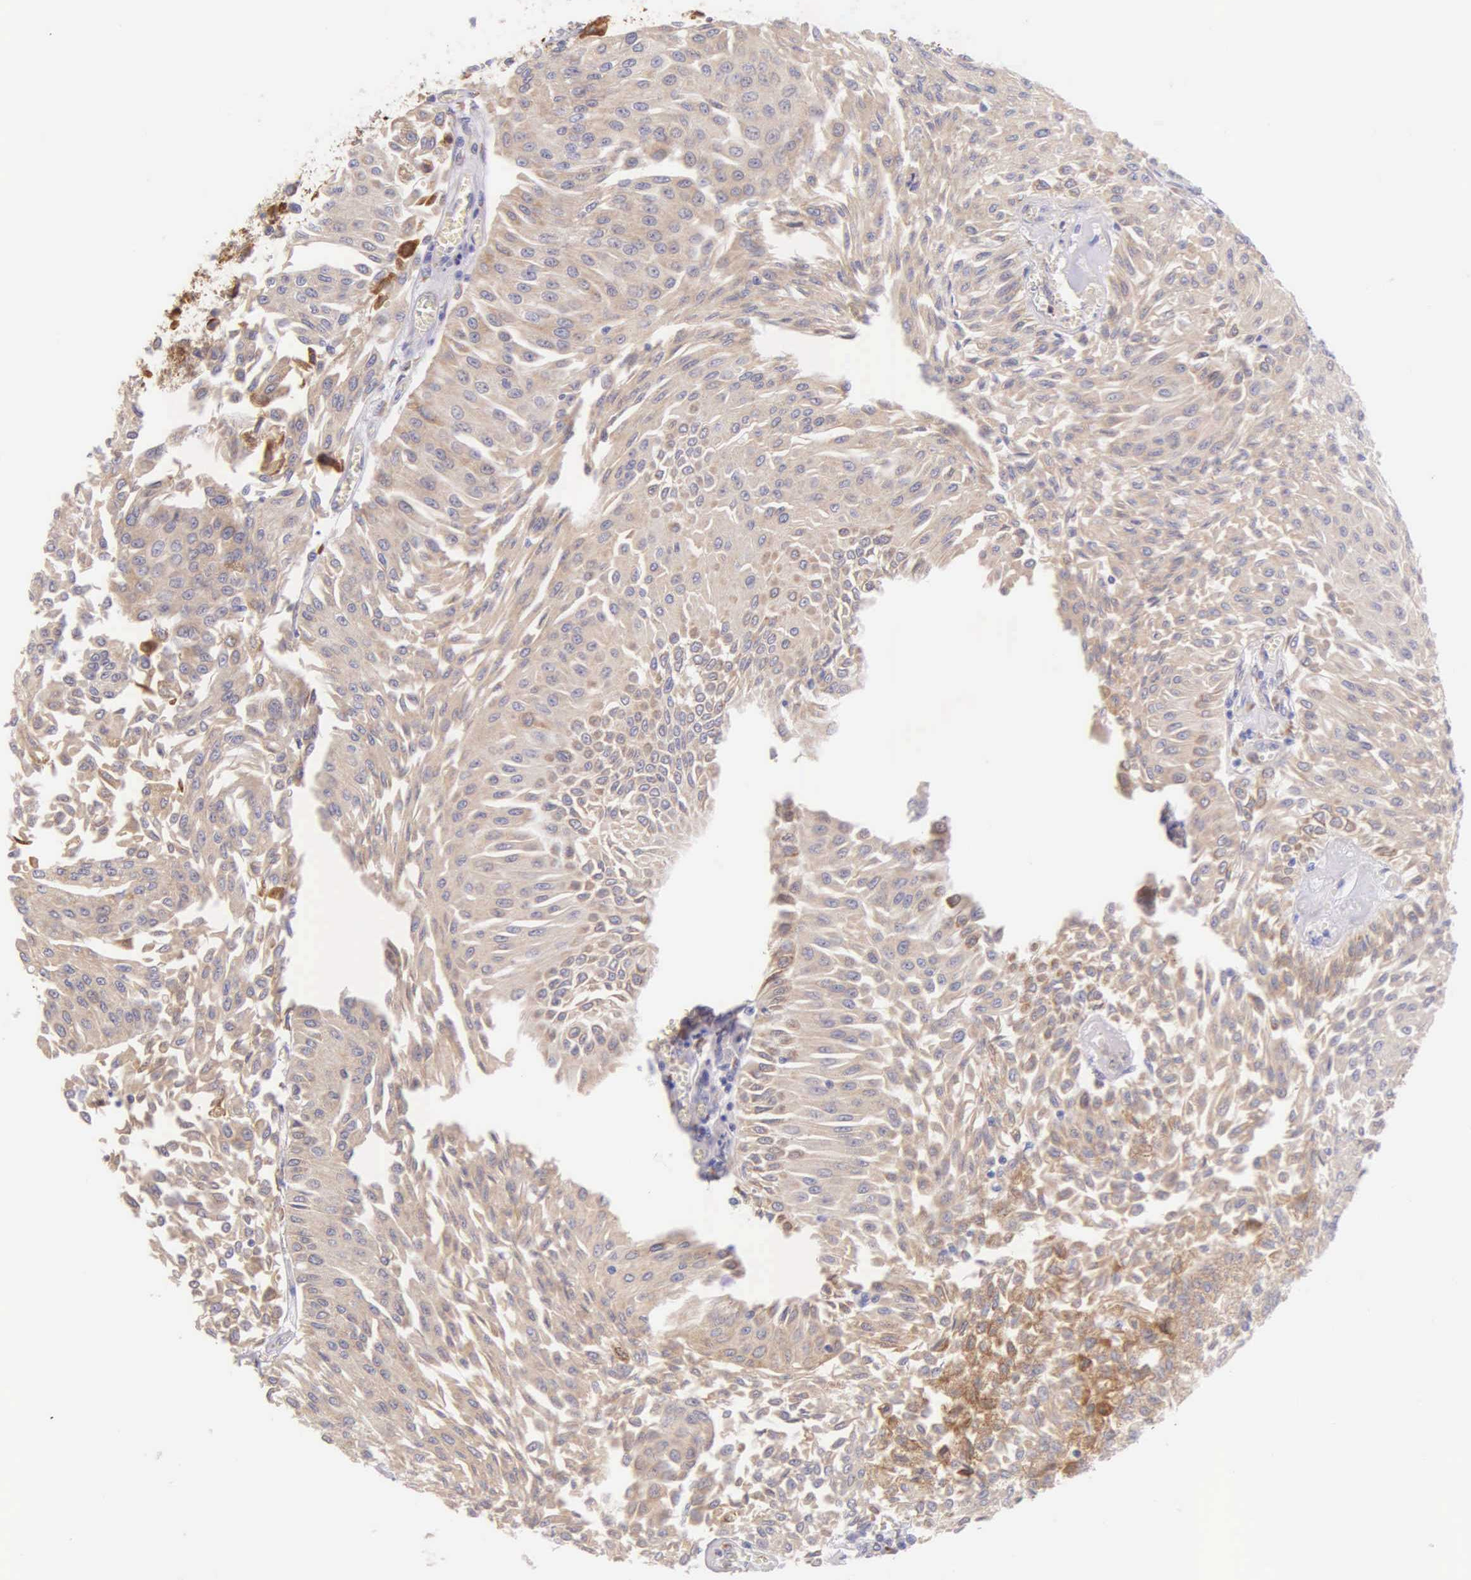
{"staining": {"intensity": "weak", "quantity": ">75%", "location": "cytoplasmic/membranous"}, "tissue": "urothelial cancer", "cell_type": "Tumor cells", "image_type": "cancer", "snomed": [{"axis": "morphology", "description": "Urothelial carcinoma, Low grade"}, {"axis": "topography", "description": "Urinary bladder"}], "caption": "Immunohistochemical staining of urothelial cancer demonstrates weak cytoplasmic/membranous protein staining in approximately >75% of tumor cells. The staining was performed using DAB to visualize the protein expression in brown, while the nuclei were stained in blue with hematoxylin (Magnification: 20x).", "gene": "CKAP4", "patient": {"sex": "male", "age": 86}}